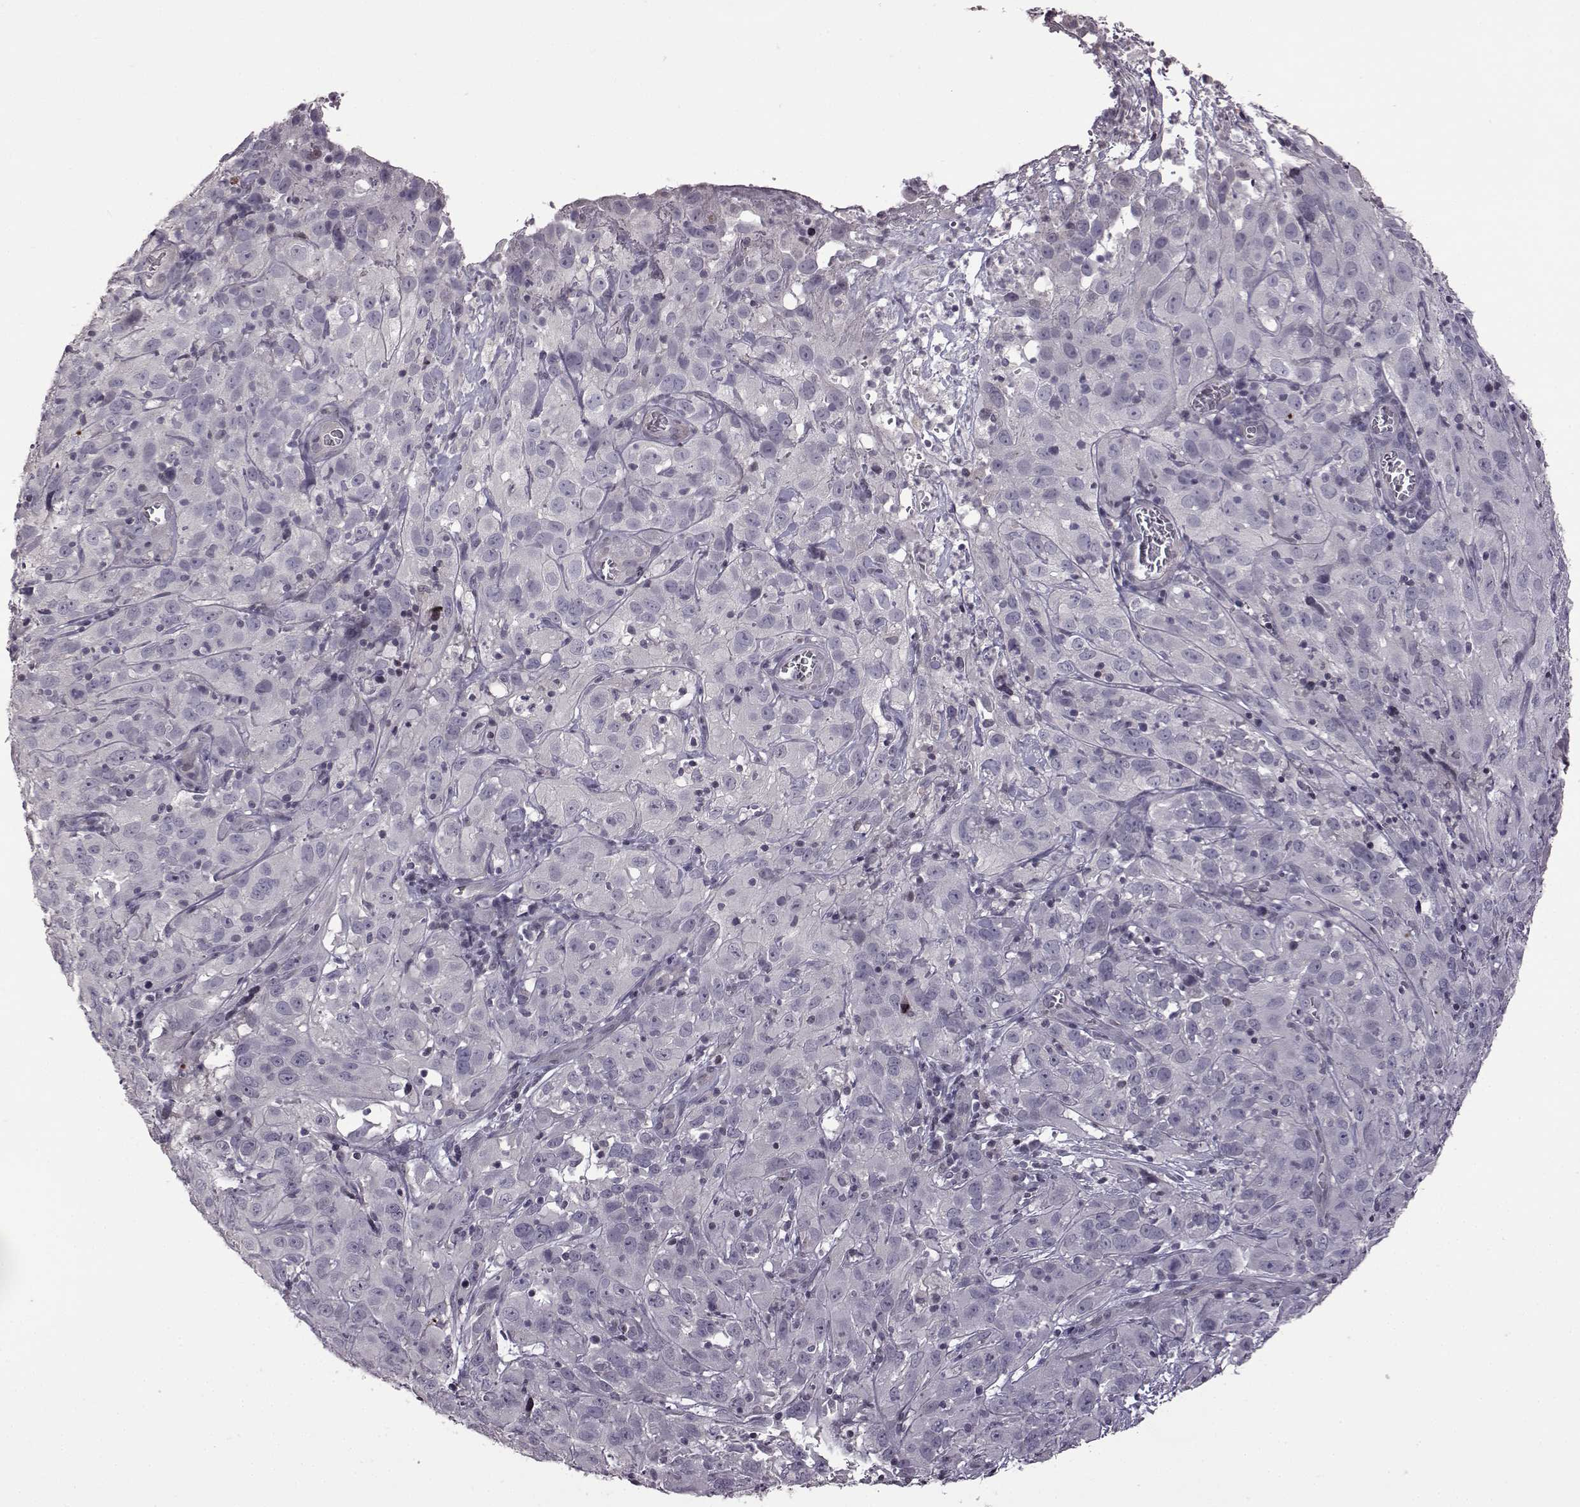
{"staining": {"intensity": "negative", "quantity": "none", "location": "none"}, "tissue": "cervical cancer", "cell_type": "Tumor cells", "image_type": "cancer", "snomed": [{"axis": "morphology", "description": "Squamous cell carcinoma, NOS"}, {"axis": "topography", "description": "Cervix"}], "caption": "Protein analysis of squamous cell carcinoma (cervical) demonstrates no significant expression in tumor cells.", "gene": "GAL", "patient": {"sex": "female", "age": 32}}